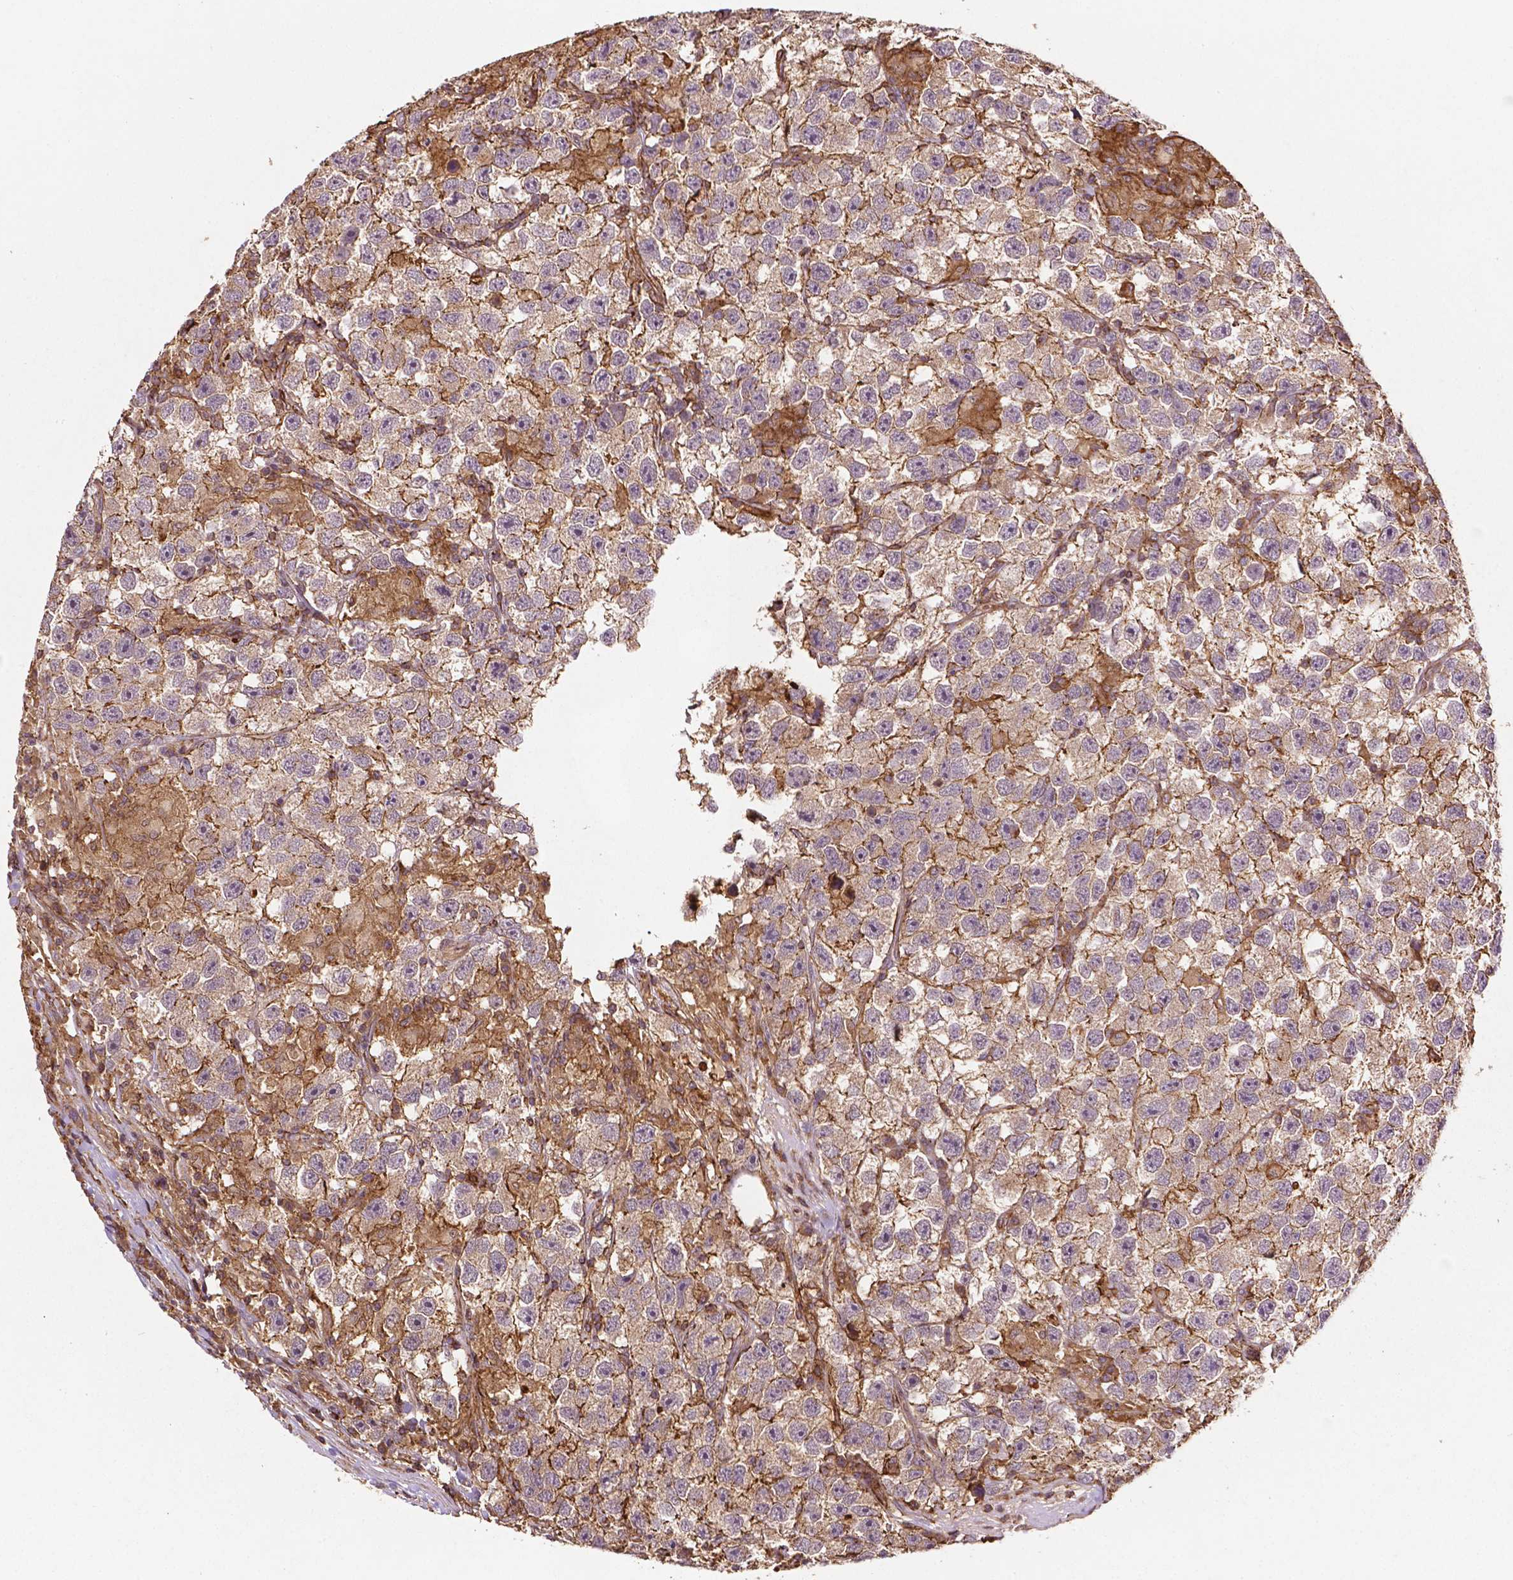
{"staining": {"intensity": "moderate", "quantity": ">75%", "location": "cytoplasmic/membranous"}, "tissue": "testis cancer", "cell_type": "Tumor cells", "image_type": "cancer", "snomed": [{"axis": "morphology", "description": "Seminoma, NOS"}, {"axis": "topography", "description": "Testis"}], "caption": "Testis seminoma stained for a protein (brown) demonstrates moderate cytoplasmic/membranous positive positivity in approximately >75% of tumor cells.", "gene": "ZMYND19", "patient": {"sex": "male", "age": 26}}